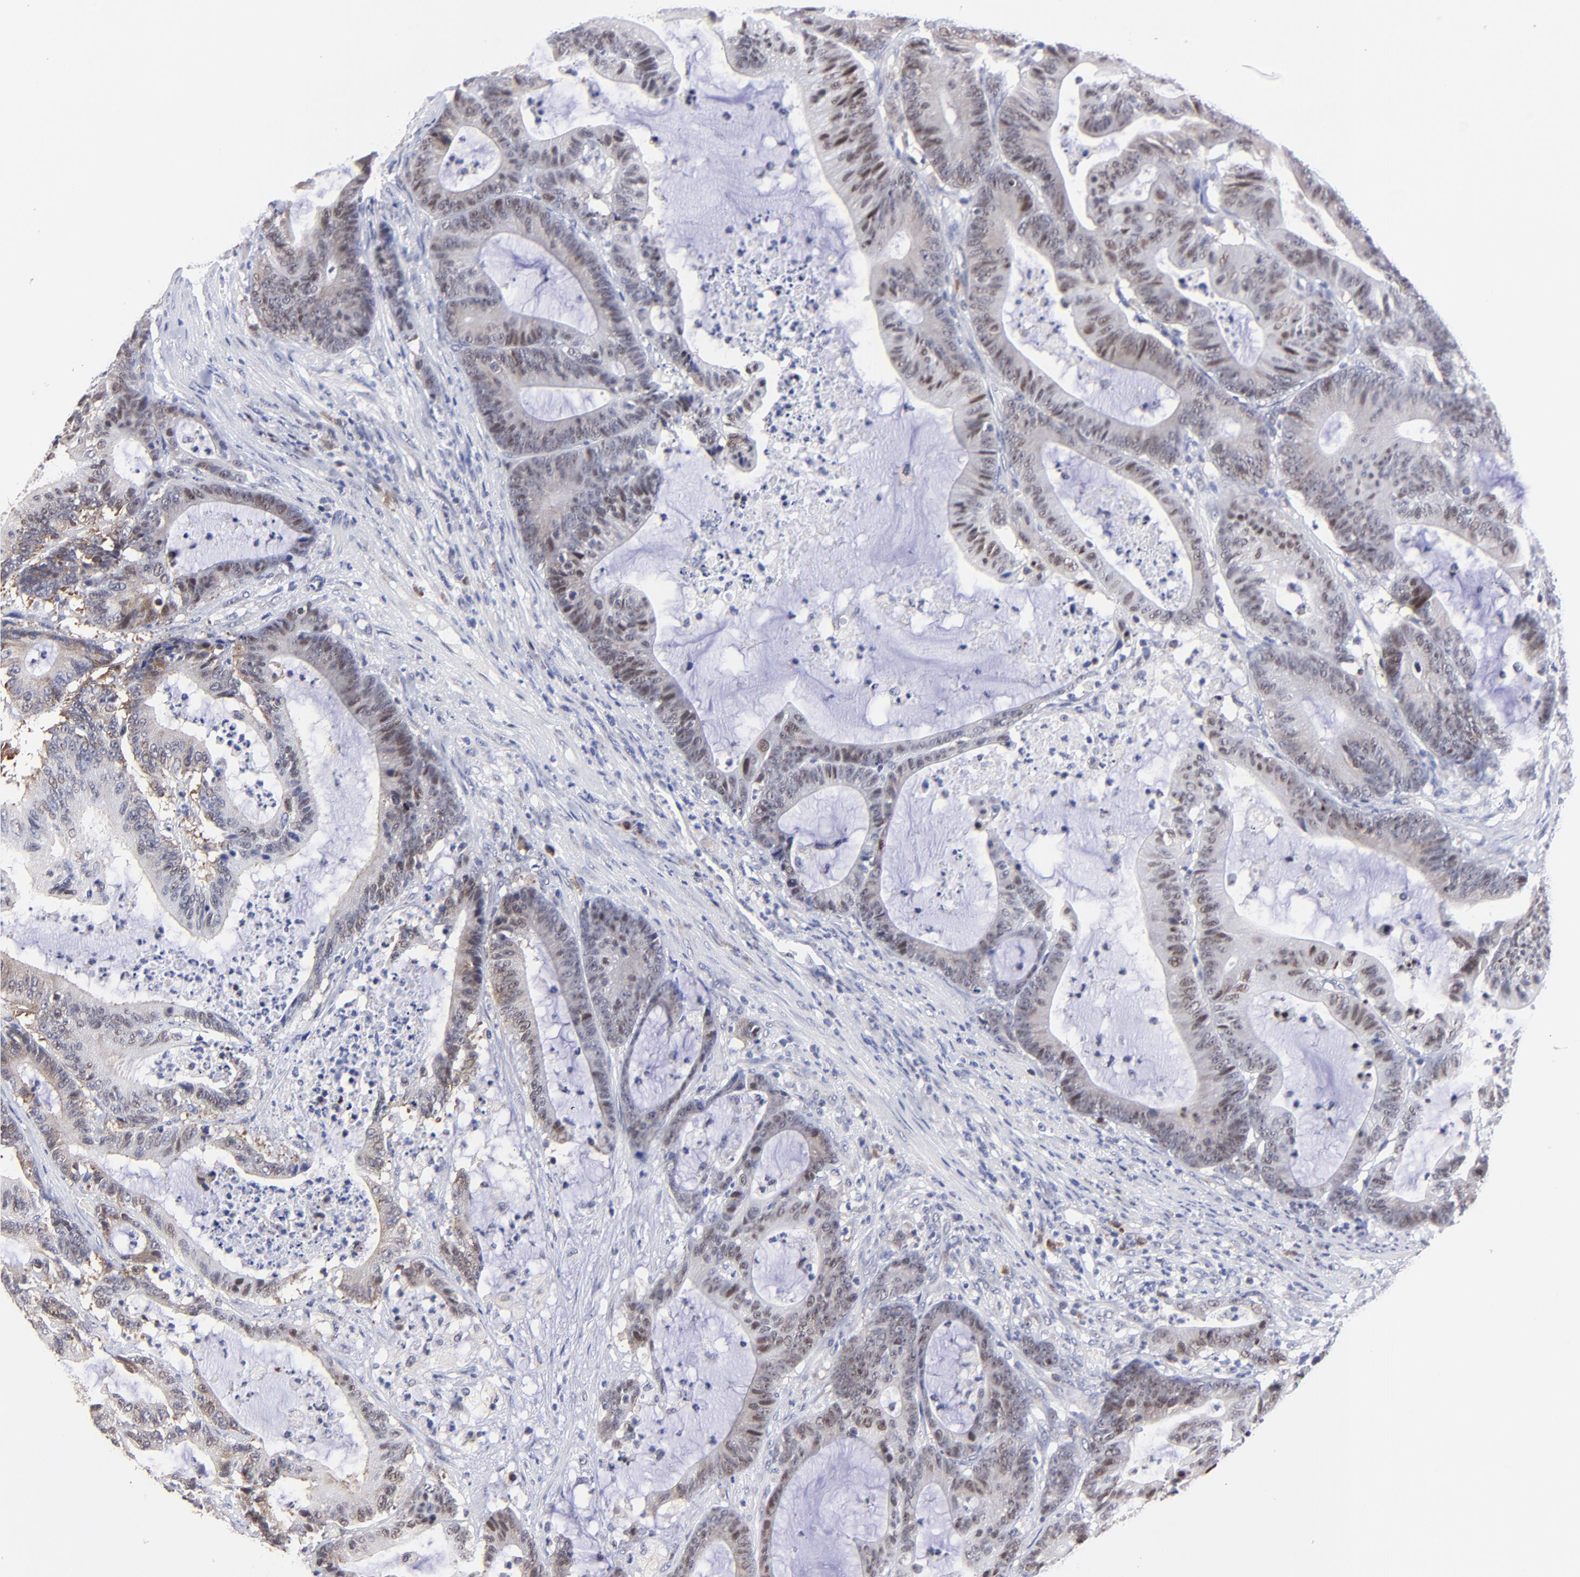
{"staining": {"intensity": "weak", "quantity": "25%-75%", "location": "nuclear"}, "tissue": "colorectal cancer", "cell_type": "Tumor cells", "image_type": "cancer", "snomed": [{"axis": "morphology", "description": "Adenocarcinoma, NOS"}, {"axis": "topography", "description": "Colon"}], "caption": "Protein staining of colorectal adenocarcinoma tissue shows weak nuclear staining in approximately 25%-75% of tumor cells.", "gene": "ZNF155", "patient": {"sex": "female", "age": 84}}